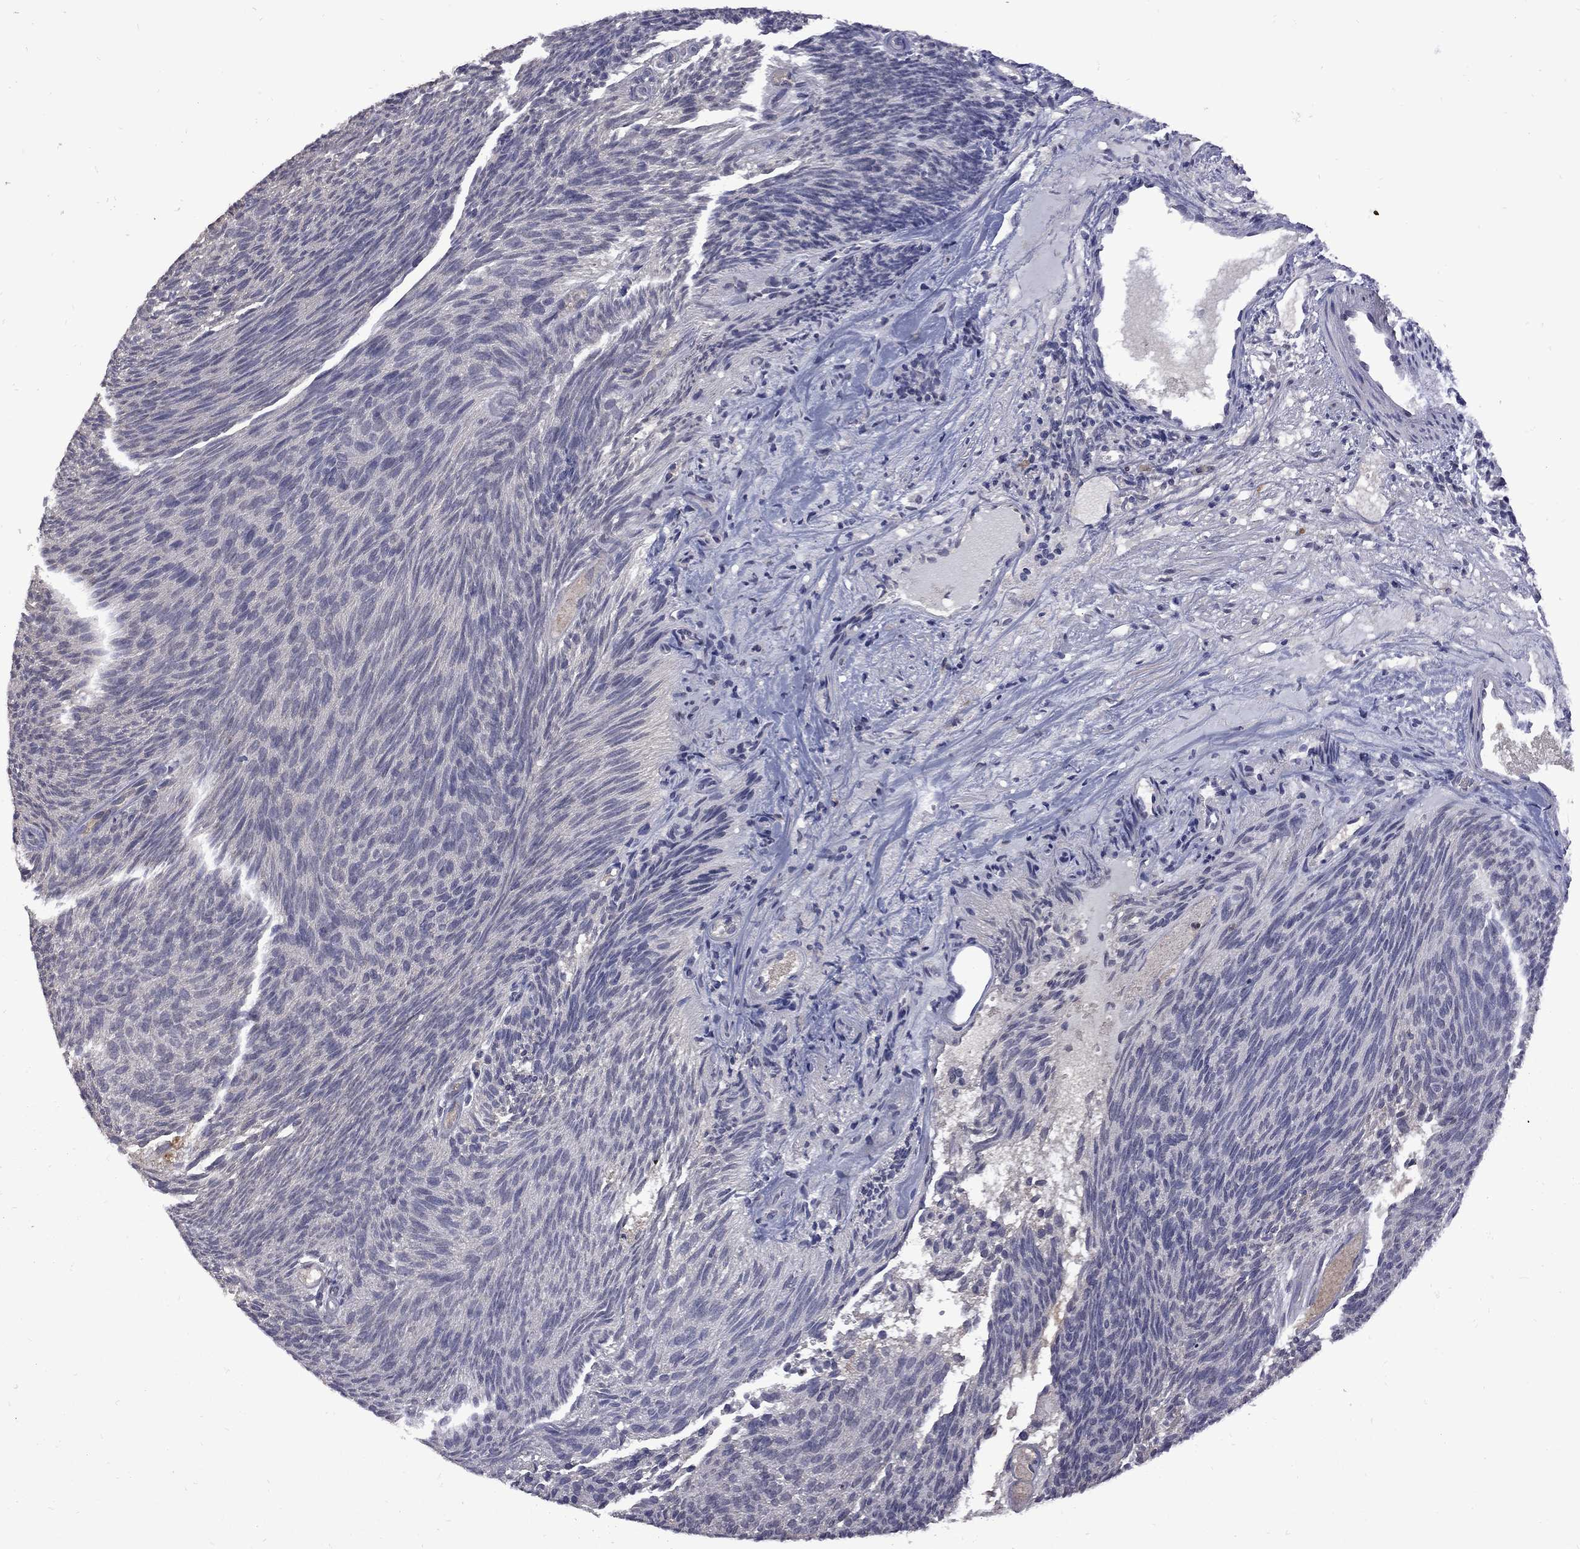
{"staining": {"intensity": "negative", "quantity": "none", "location": "none"}, "tissue": "urothelial cancer", "cell_type": "Tumor cells", "image_type": "cancer", "snomed": [{"axis": "morphology", "description": "Urothelial carcinoma, Low grade"}, {"axis": "topography", "description": "Urinary bladder"}], "caption": "Immunohistochemical staining of human low-grade urothelial carcinoma demonstrates no significant staining in tumor cells. (Immunohistochemistry, brightfield microscopy, high magnification).", "gene": "IPP", "patient": {"sex": "male", "age": 77}}